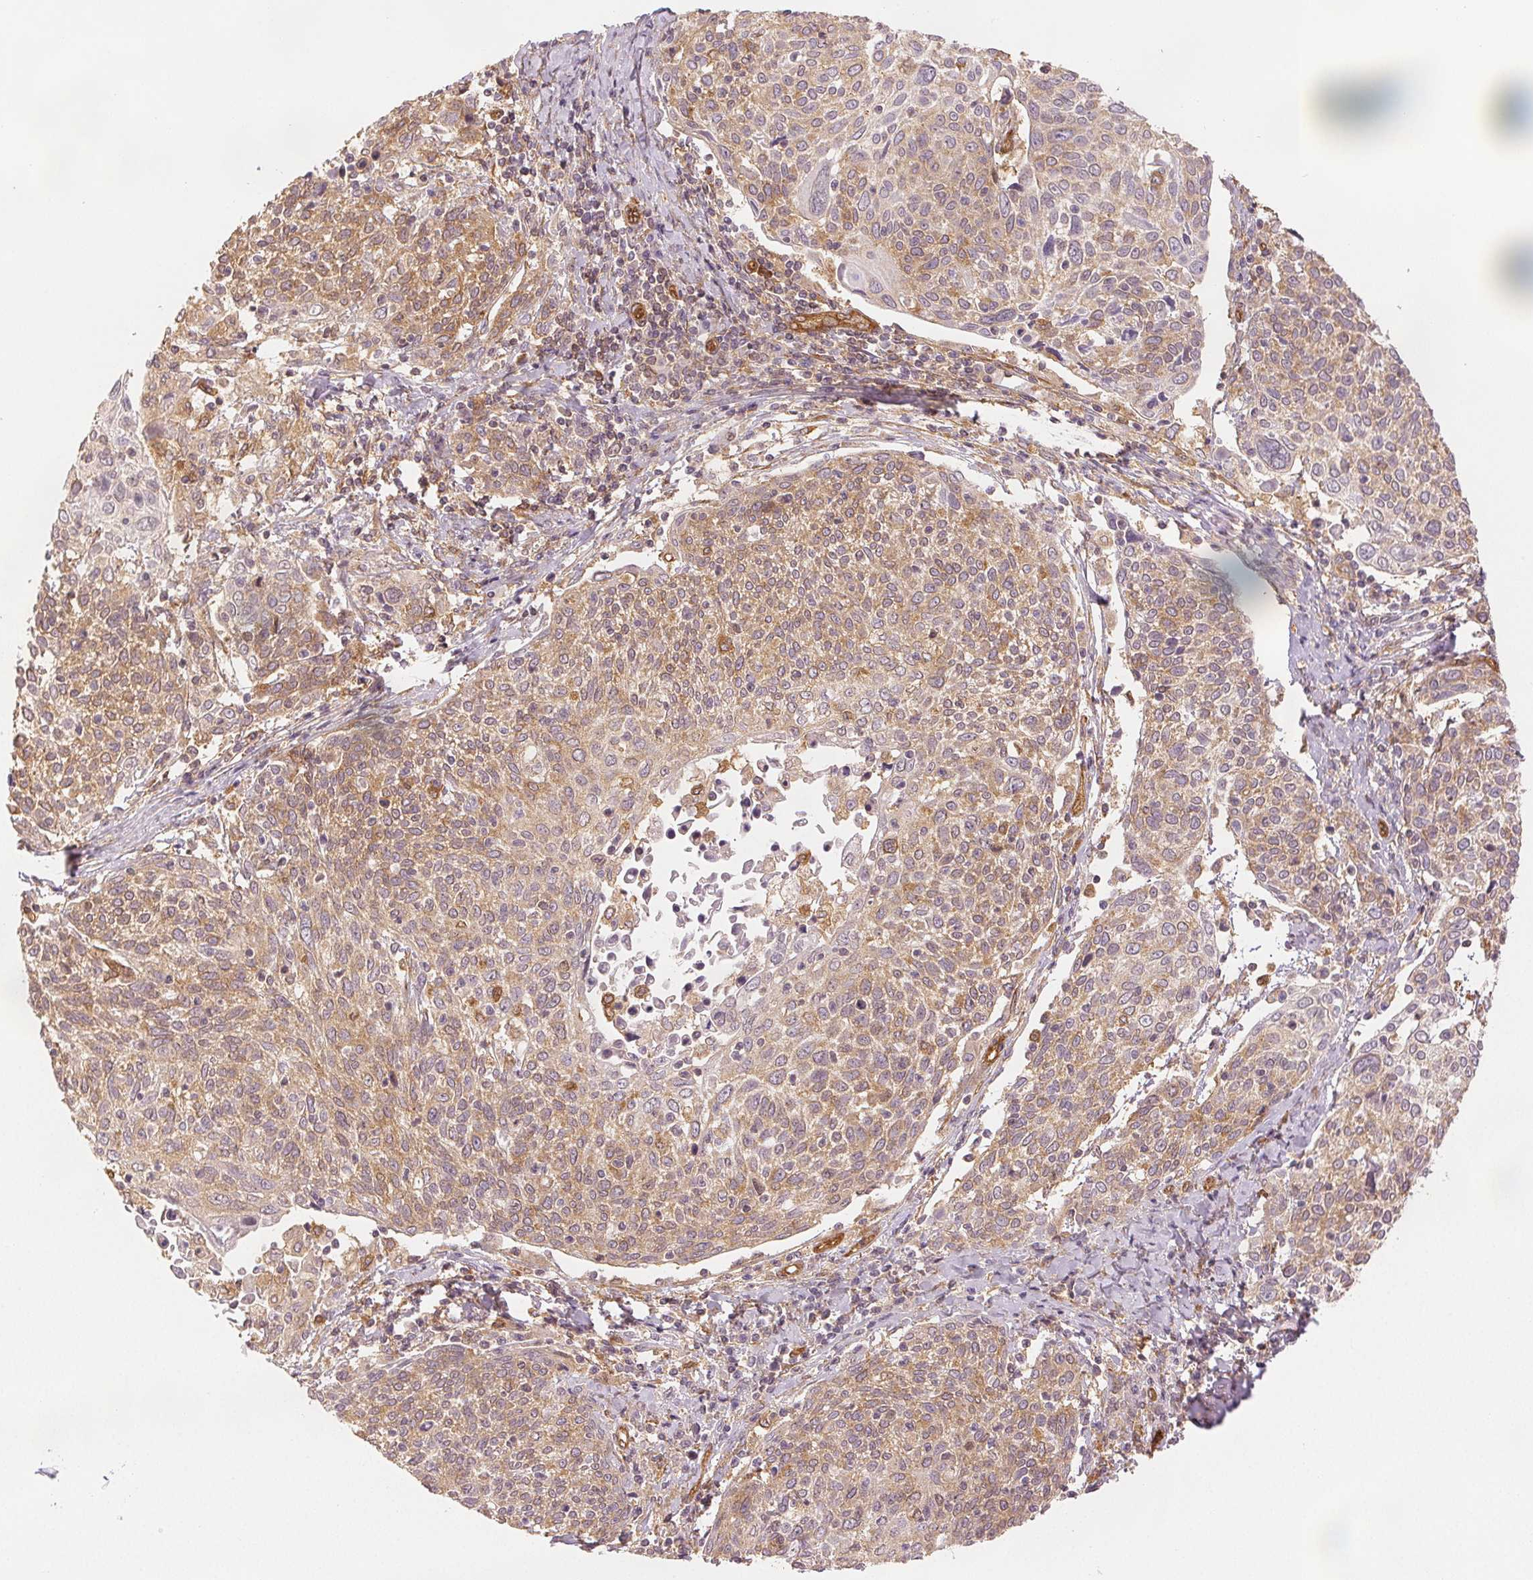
{"staining": {"intensity": "weak", "quantity": ">75%", "location": "cytoplasmic/membranous"}, "tissue": "cervical cancer", "cell_type": "Tumor cells", "image_type": "cancer", "snomed": [{"axis": "morphology", "description": "Squamous cell carcinoma, NOS"}, {"axis": "topography", "description": "Cervix"}], "caption": "Immunohistochemical staining of human squamous cell carcinoma (cervical) demonstrates low levels of weak cytoplasmic/membranous expression in about >75% of tumor cells. The staining was performed using DAB (3,3'-diaminobenzidine), with brown indicating positive protein expression. Nuclei are stained blue with hematoxylin.", "gene": "DIAPH2", "patient": {"sex": "female", "age": 61}}